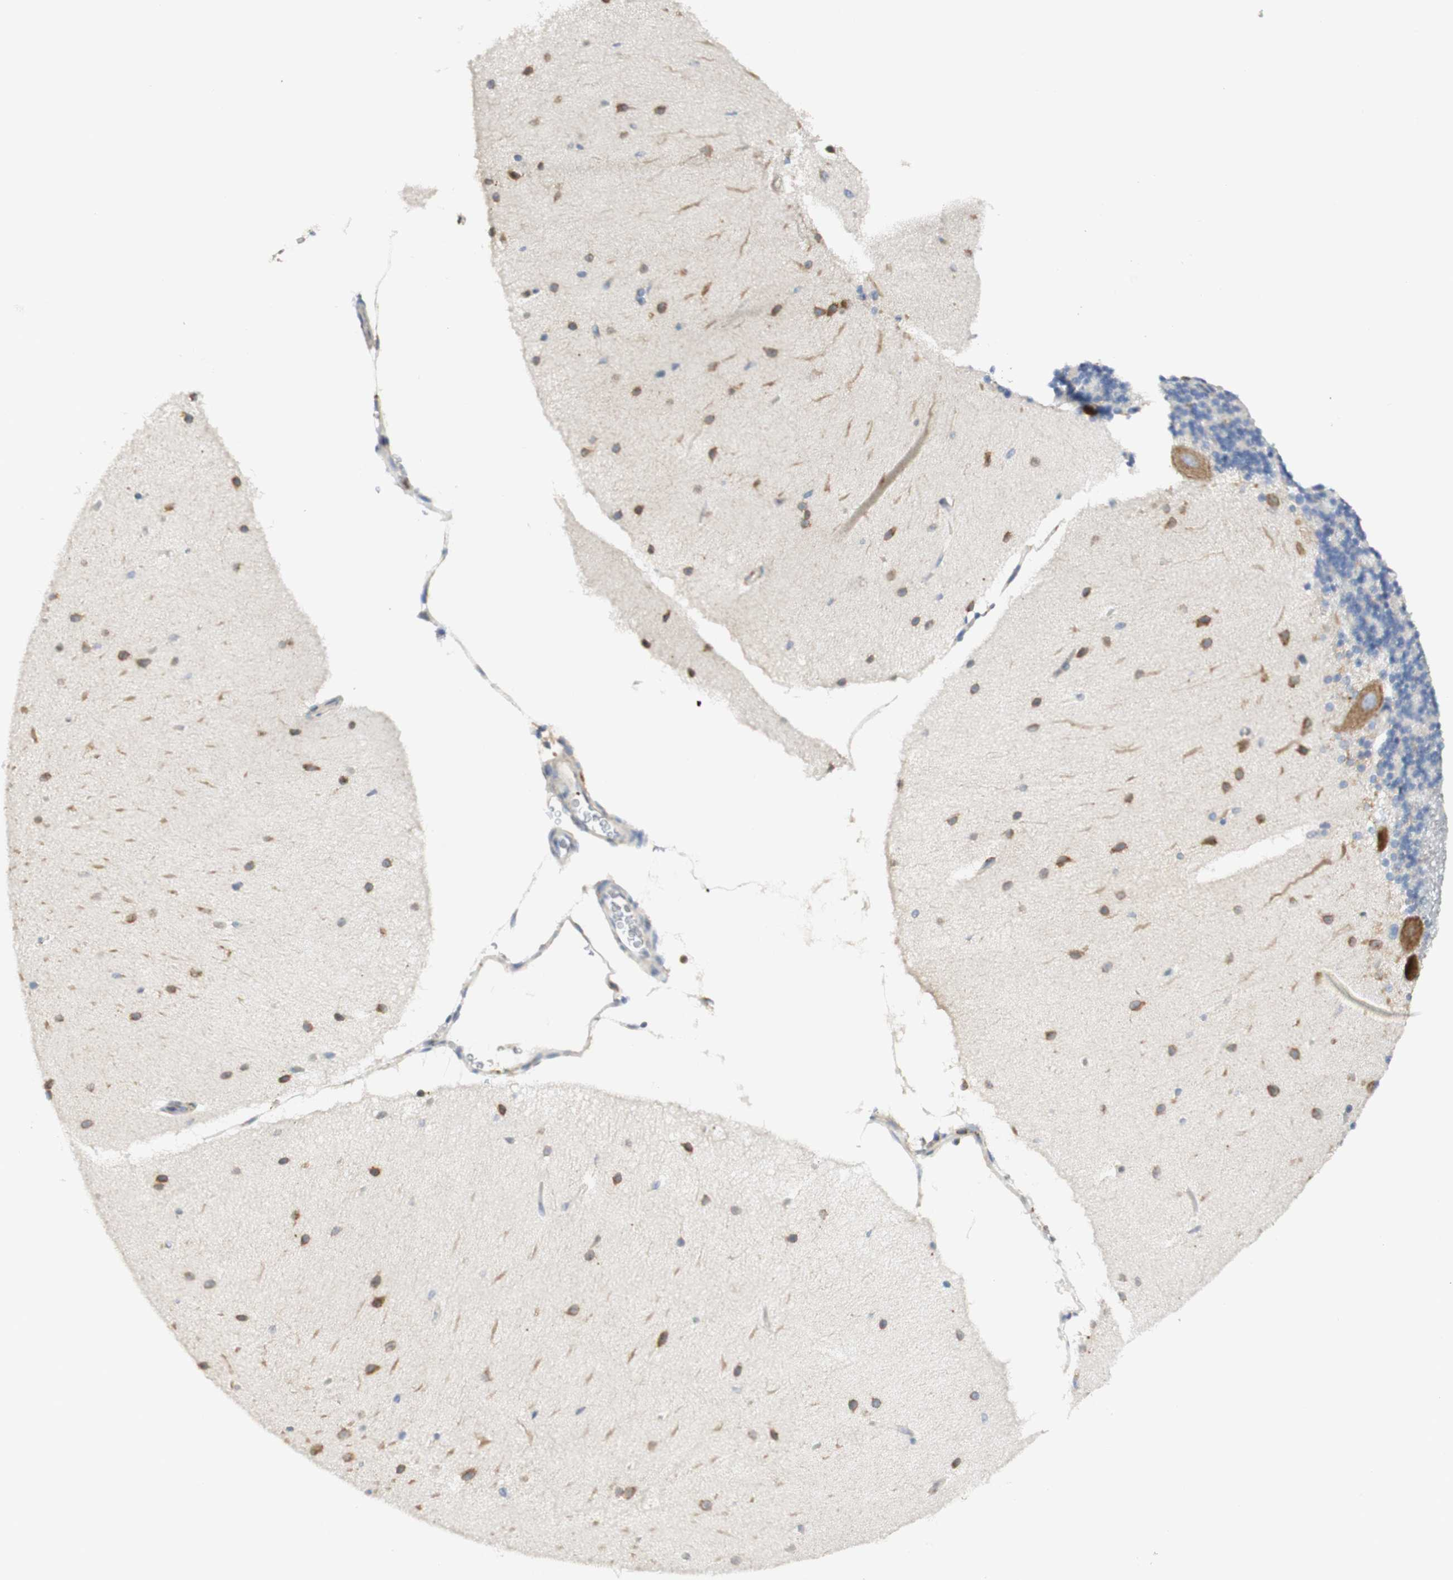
{"staining": {"intensity": "moderate", "quantity": "<25%", "location": "cytoplasmic/membranous"}, "tissue": "cerebellum", "cell_type": "Cells in granular layer", "image_type": "normal", "snomed": [{"axis": "morphology", "description": "Normal tissue, NOS"}, {"axis": "topography", "description": "Cerebellum"}], "caption": "DAB immunohistochemical staining of normal cerebellum reveals moderate cytoplasmic/membranous protein positivity in approximately <25% of cells in granular layer. The protein is stained brown, and the nuclei are stained in blue (DAB (3,3'-diaminobenzidine) IHC with brightfield microscopy, high magnification).", "gene": "MANF", "patient": {"sex": "female", "age": 54}}